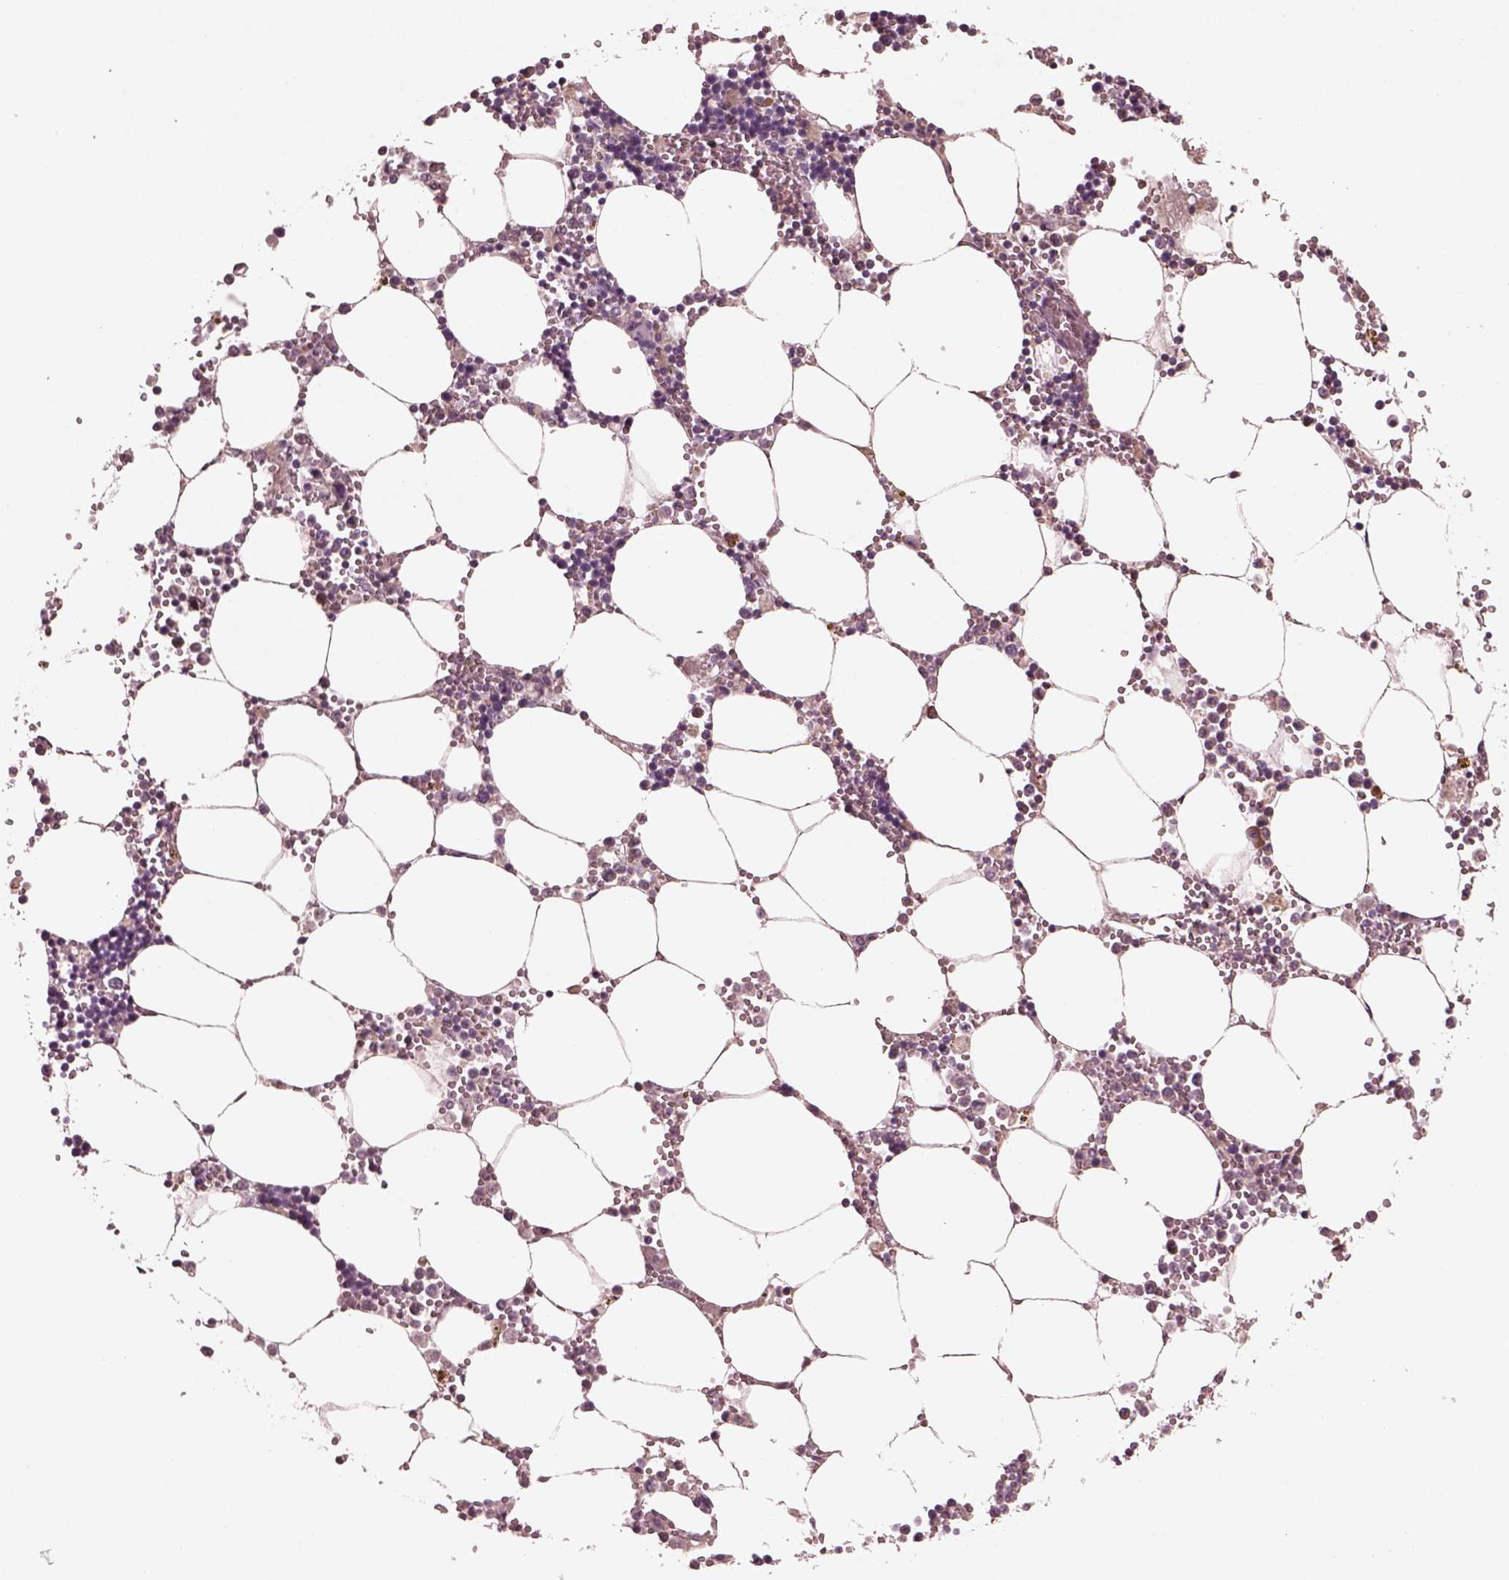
{"staining": {"intensity": "negative", "quantity": "none", "location": "none"}, "tissue": "bone marrow", "cell_type": "Hematopoietic cells", "image_type": "normal", "snomed": [{"axis": "morphology", "description": "Normal tissue, NOS"}, {"axis": "topography", "description": "Bone marrow"}], "caption": "The immunohistochemistry (IHC) histopathology image has no significant positivity in hematopoietic cells of bone marrow. (IHC, brightfield microscopy, high magnification).", "gene": "VWA5B1", "patient": {"sex": "male", "age": 54}}